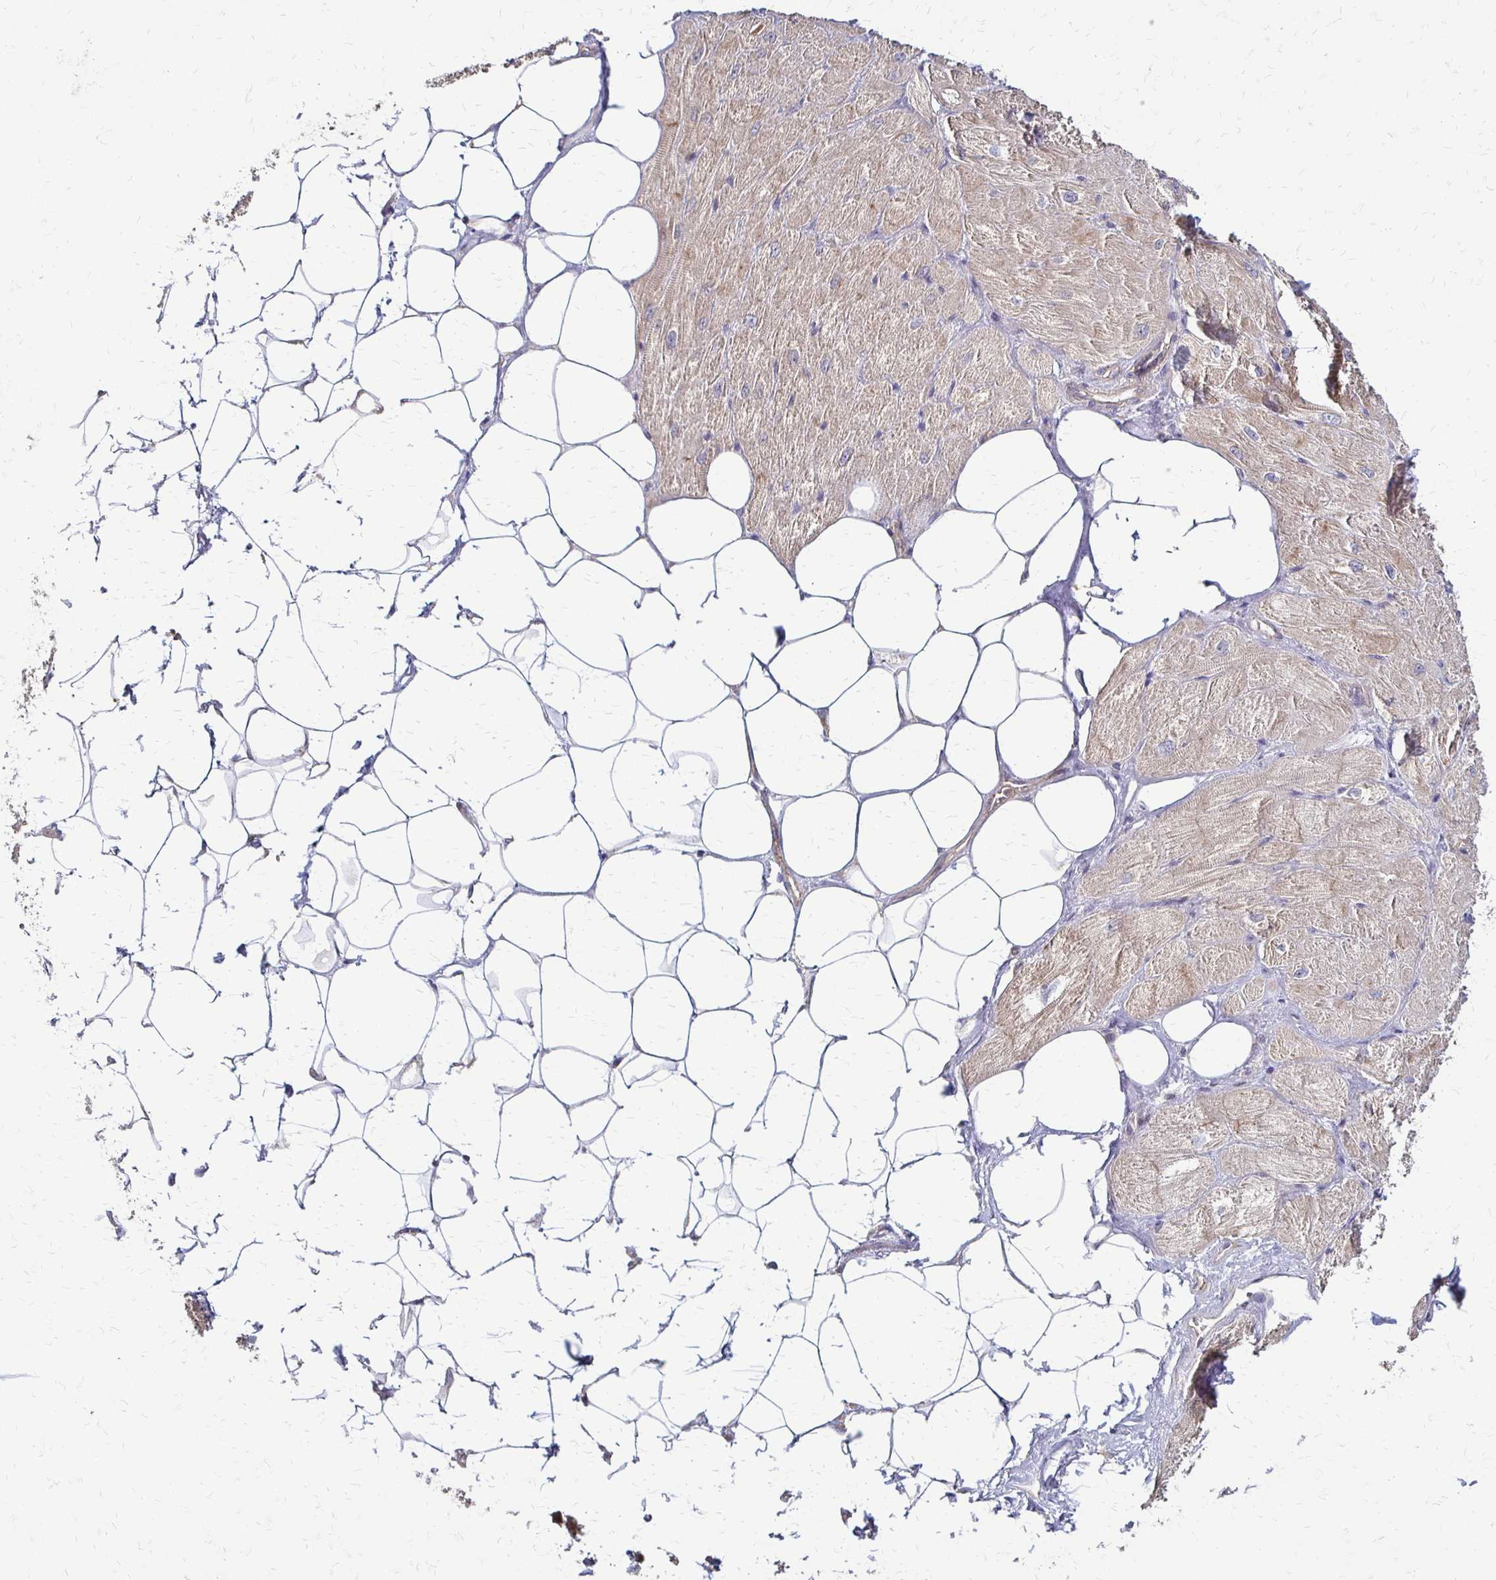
{"staining": {"intensity": "moderate", "quantity": ">75%", "location": "cytoplasmic/membranous"}, "tissue": "heart muscle", "cell_type": "Cardiomyocytes", "image_type": "normal", "snomed": [{"axis": "morphology", "description": "Normal tissue, NOS"}, {"axis": "topography", "description": "Heart"}], "caption": "Protein staining by immunohistochemistry reveals moderate cytoplasmic/membranous staining in approximately >75% of cardiomyocytes in unremarkable heart muscle.", "gene": "SLC9A9", "patient": {"sex": "male", "age": 62}}